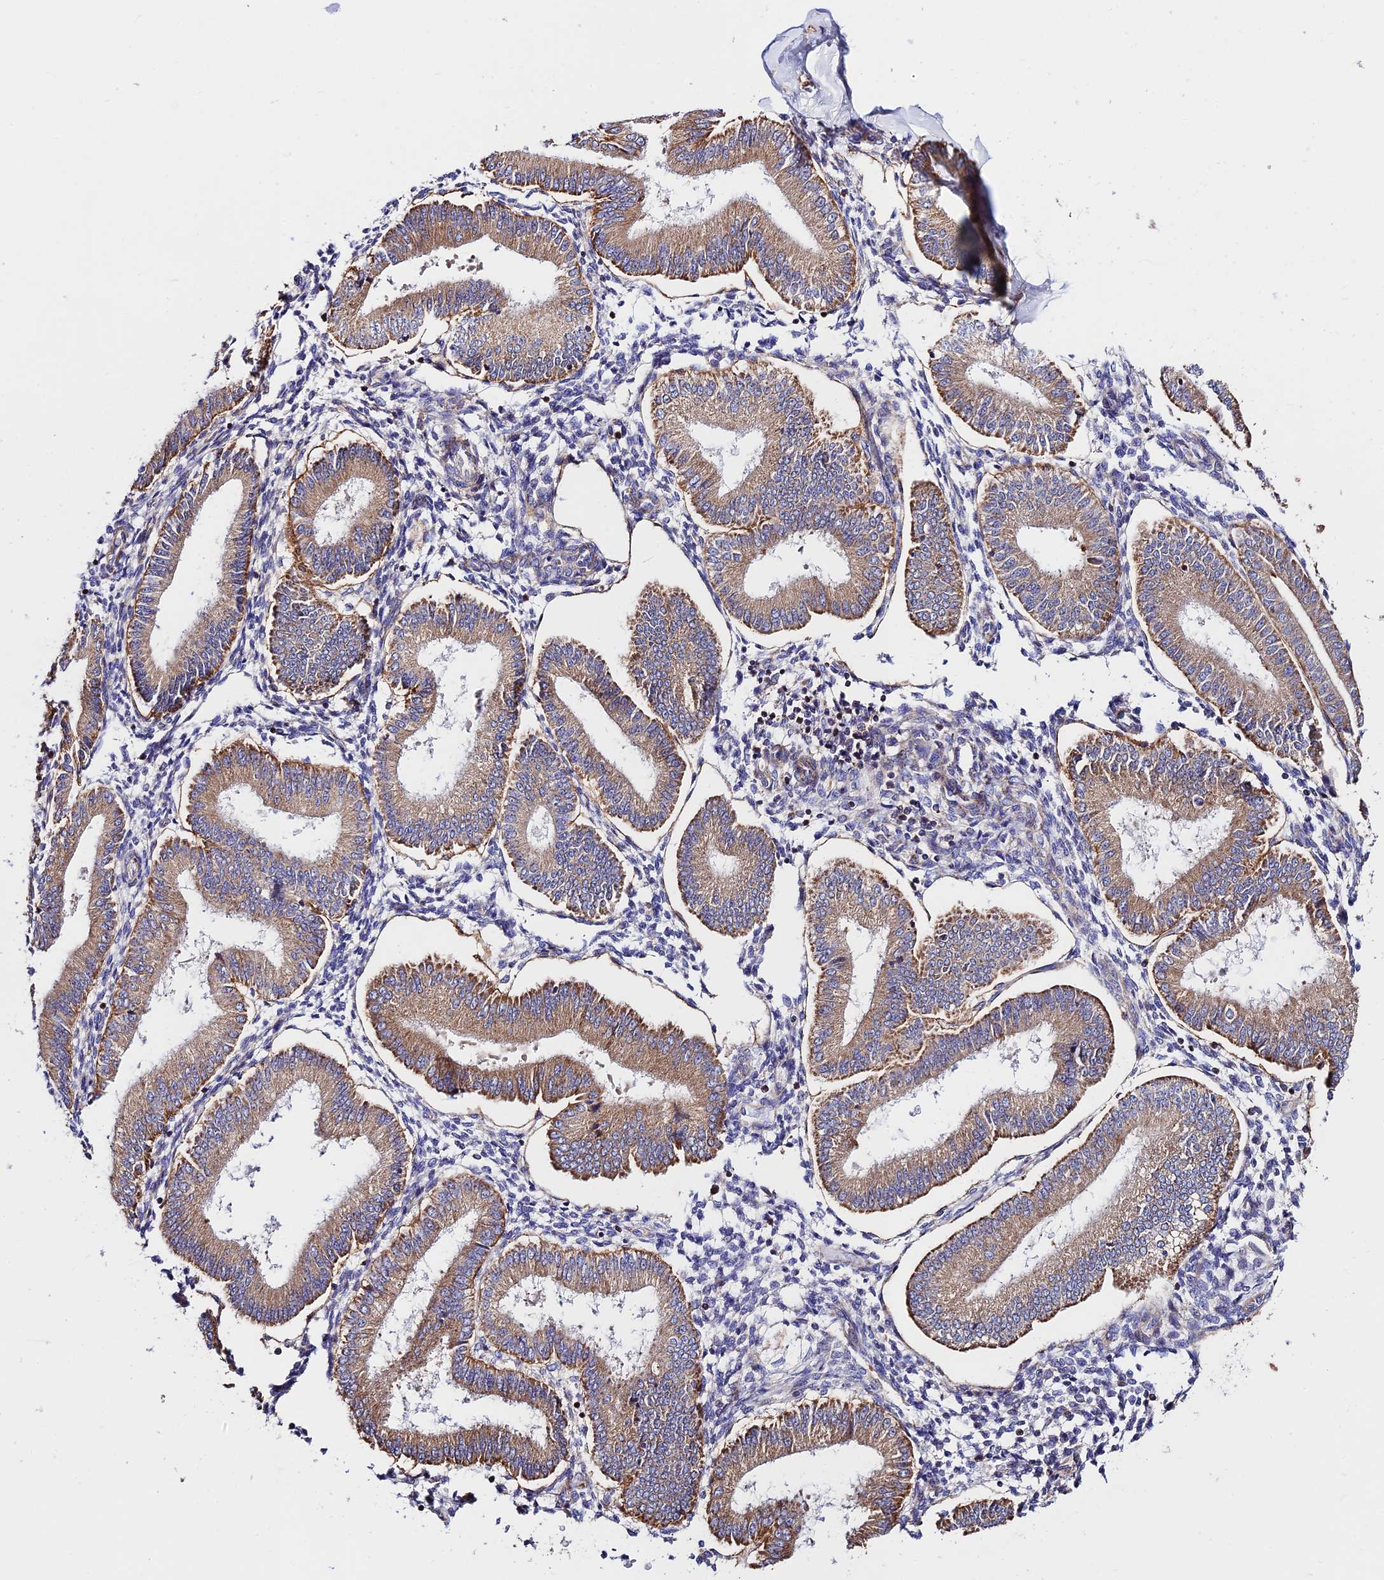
{"staining": {"intensity": "negative", "quantity": "none", "location": "none"}, "tissue": "endometrium", "cell_type": "Cells in endometrial stroma", "image_type": "normal", "snomed": [{"axis": "morphology", "description": "Normal tissue, NOS"}, {"axis": "topography", "description": "Endometrium"}], "caption": "DAB immunohistochemical staining of benign human endometrium demonstrates no significant positivity in cells in endometrial stroma.", "gene": "VPS13C", "patient": {"sex": "female", "age": 39}}